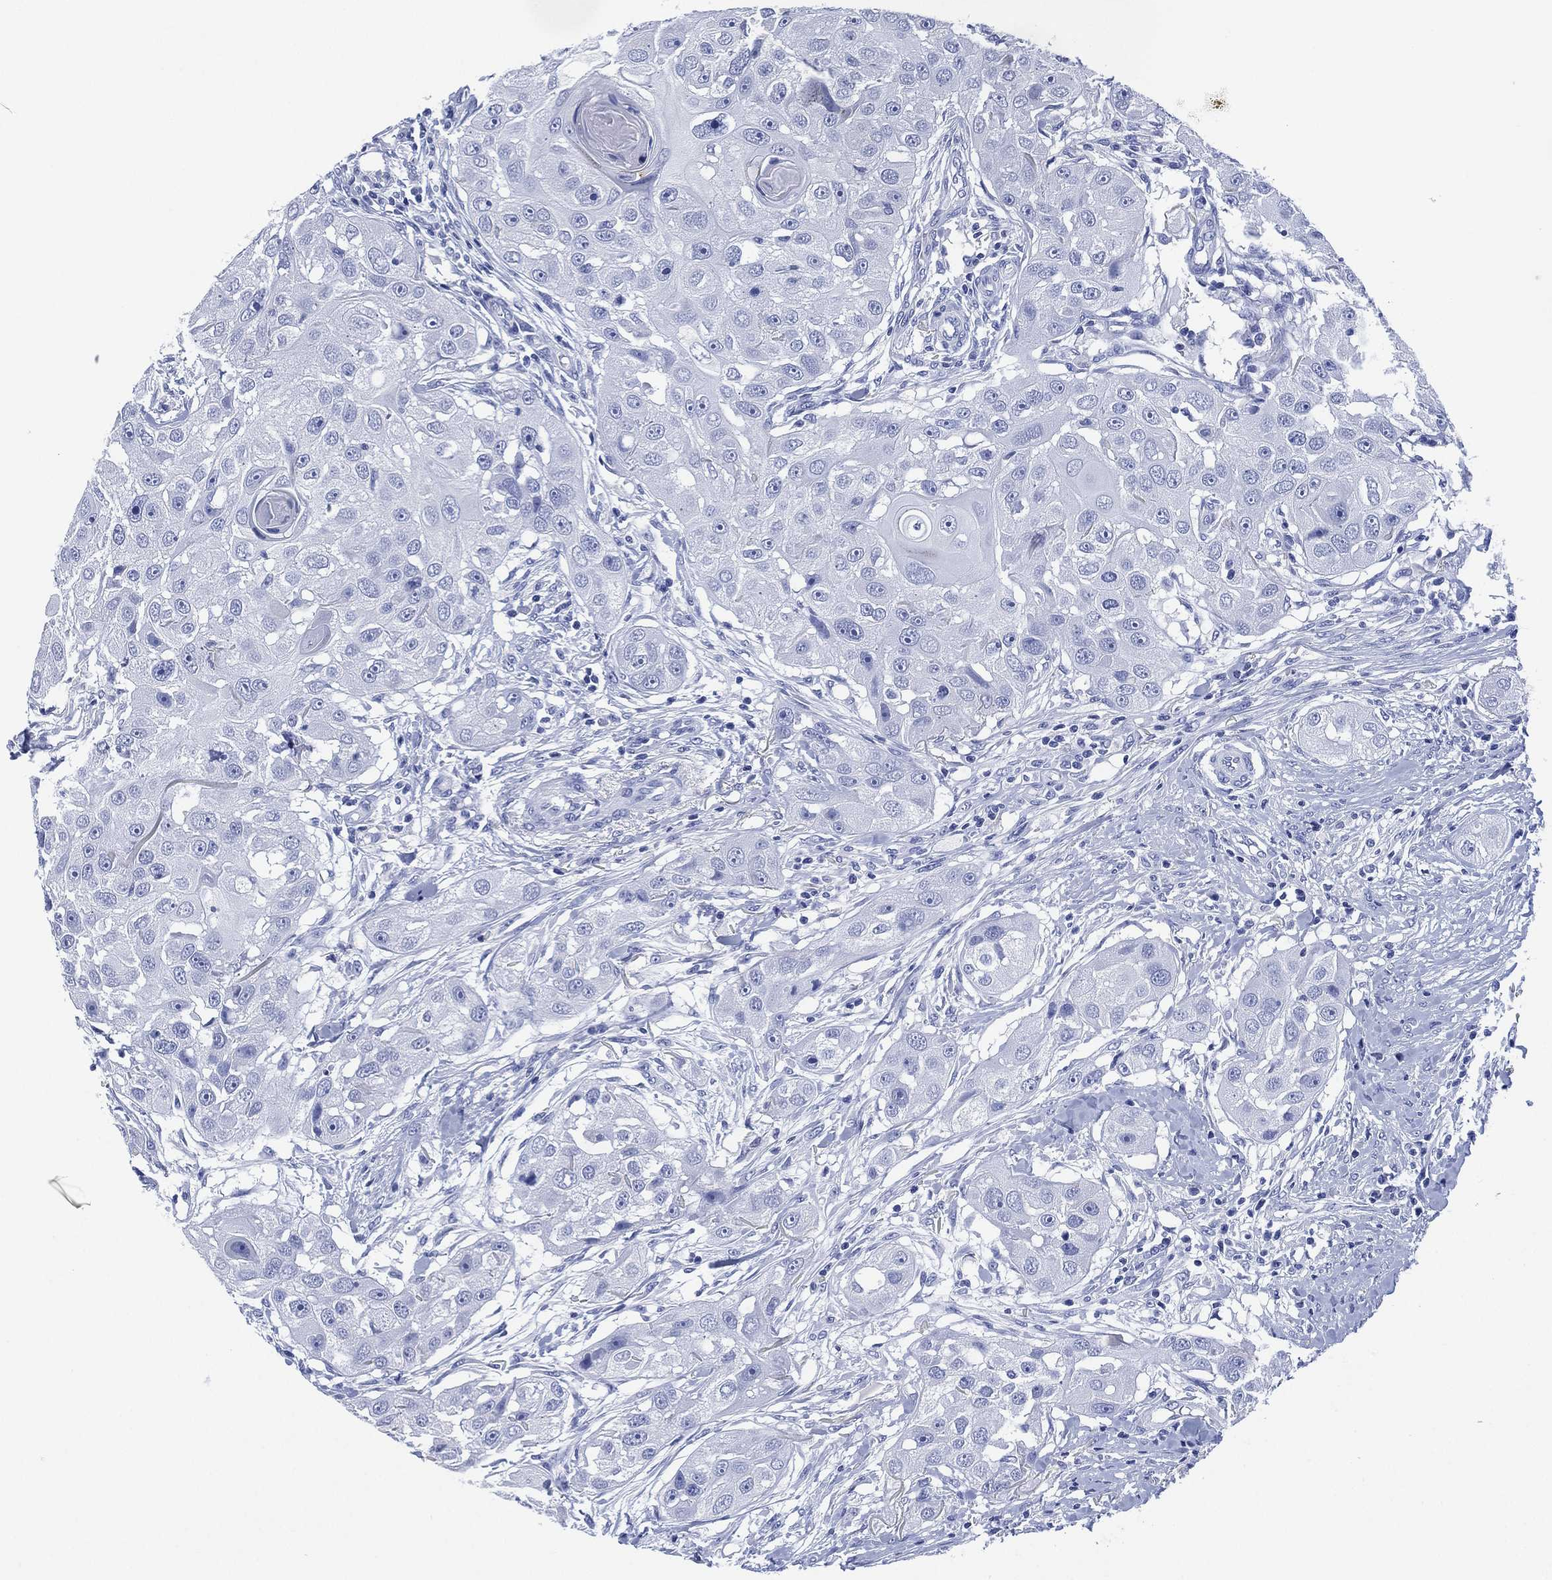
{"staining": {"intensity": "negative", "quantity": "none", "location": "none"}, "tissue": "head and neck cancer", "cell_type": "Tumor cells", "image_type": "cancer", "snomed": [{"axis": "morphology", "description": "Squamous cell carcinoma, NOS"}, {"axis": "topography", "description": "Head-Neck"}], "caption": "DAB immunohistochemical staining of head and neck cancer (squamous cell carcinoma) reveals no significant positivity in tumor cells. The staining is performed using DAB brown chromogen with nuclei counter-stained in using hematoxylin.", "gene": "SIGLECL1", "patient": {"sex": "male", "age": 51}}